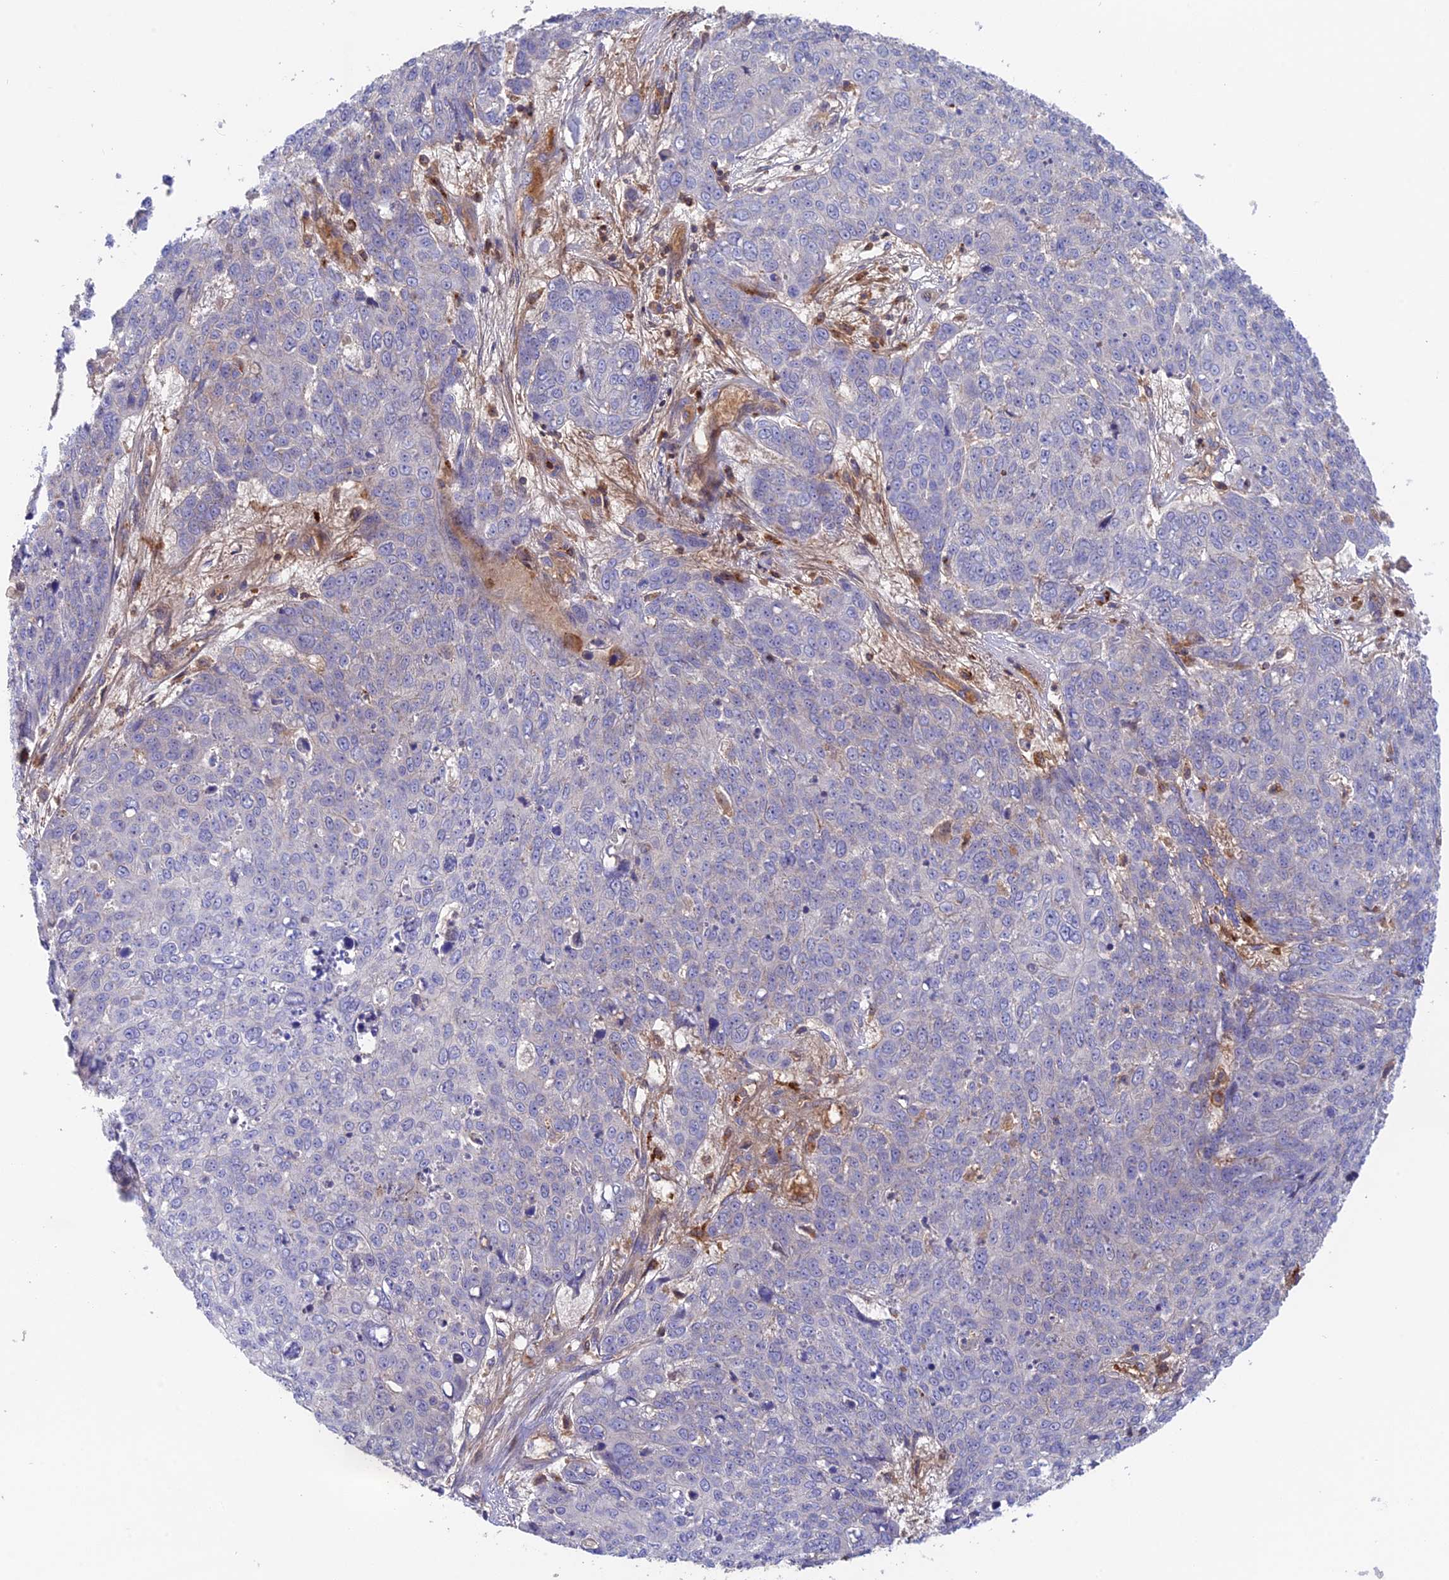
{"staining": {"intensity": "negative", "quantity": "none", "location": "none"}, "tissue": "skin cancer", "cell_type": "Tumor cells", "image_type": "cancer", "snomed": [{"axis": "morphology", "description": "Squamous cell carcinoma, NOS"}, {"axis": "topography", "description": "Skin"}], "caption": "IHC photomicrograph of skin cancer (squamous cell carcinoma) stained for a protein (brown), which reveals no staining in tumor cells.", "gene": "CPNE7", "patient": {"sex": "male", "age": 71}}